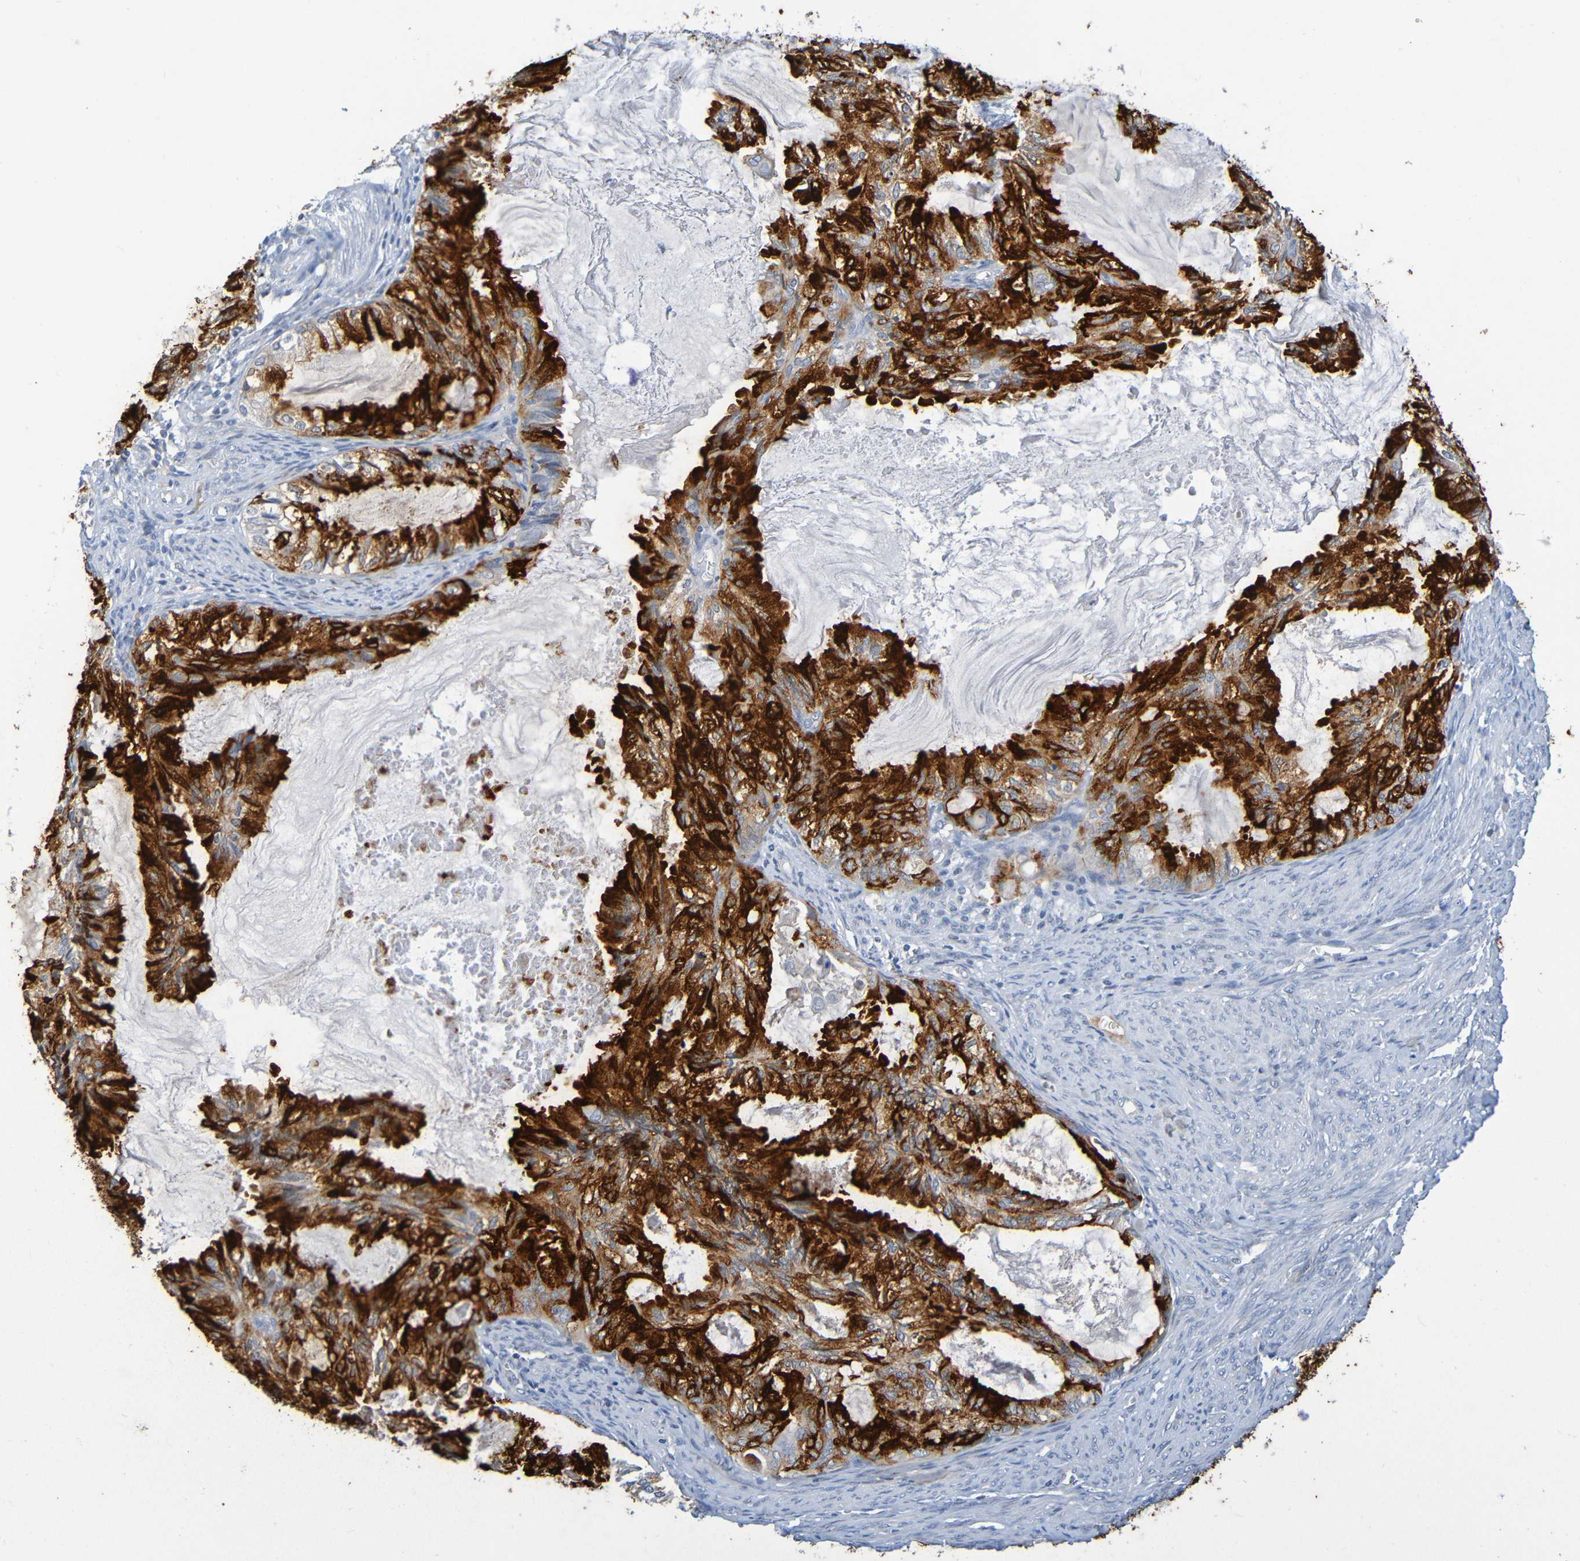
{"staining": {"intensity": "strong", "quantity": ">75%", "location": "cytoplasmic/membranous"}, "tissue": "cervical cancer", "cell_type": "Tumor cells", "image_type": "cancer", "snomed": [{"axis": "morphology", "description": "Normal tissue, NOS"}, {"axis": "morphology", "description": "Adenocarcinoma, NOS"}, {"axis": "topography", "description": "Cervix"}, {"axis": "topography", "description": "Endometrium"}], "caption": "High-power microscopy captured an IHC image of cervical cancer, revealing strong cytoplasmic/membranous staining in about >75% of tumor cells.", "gene": "IL10", "patient": {"sex": "female", "age": 86}}